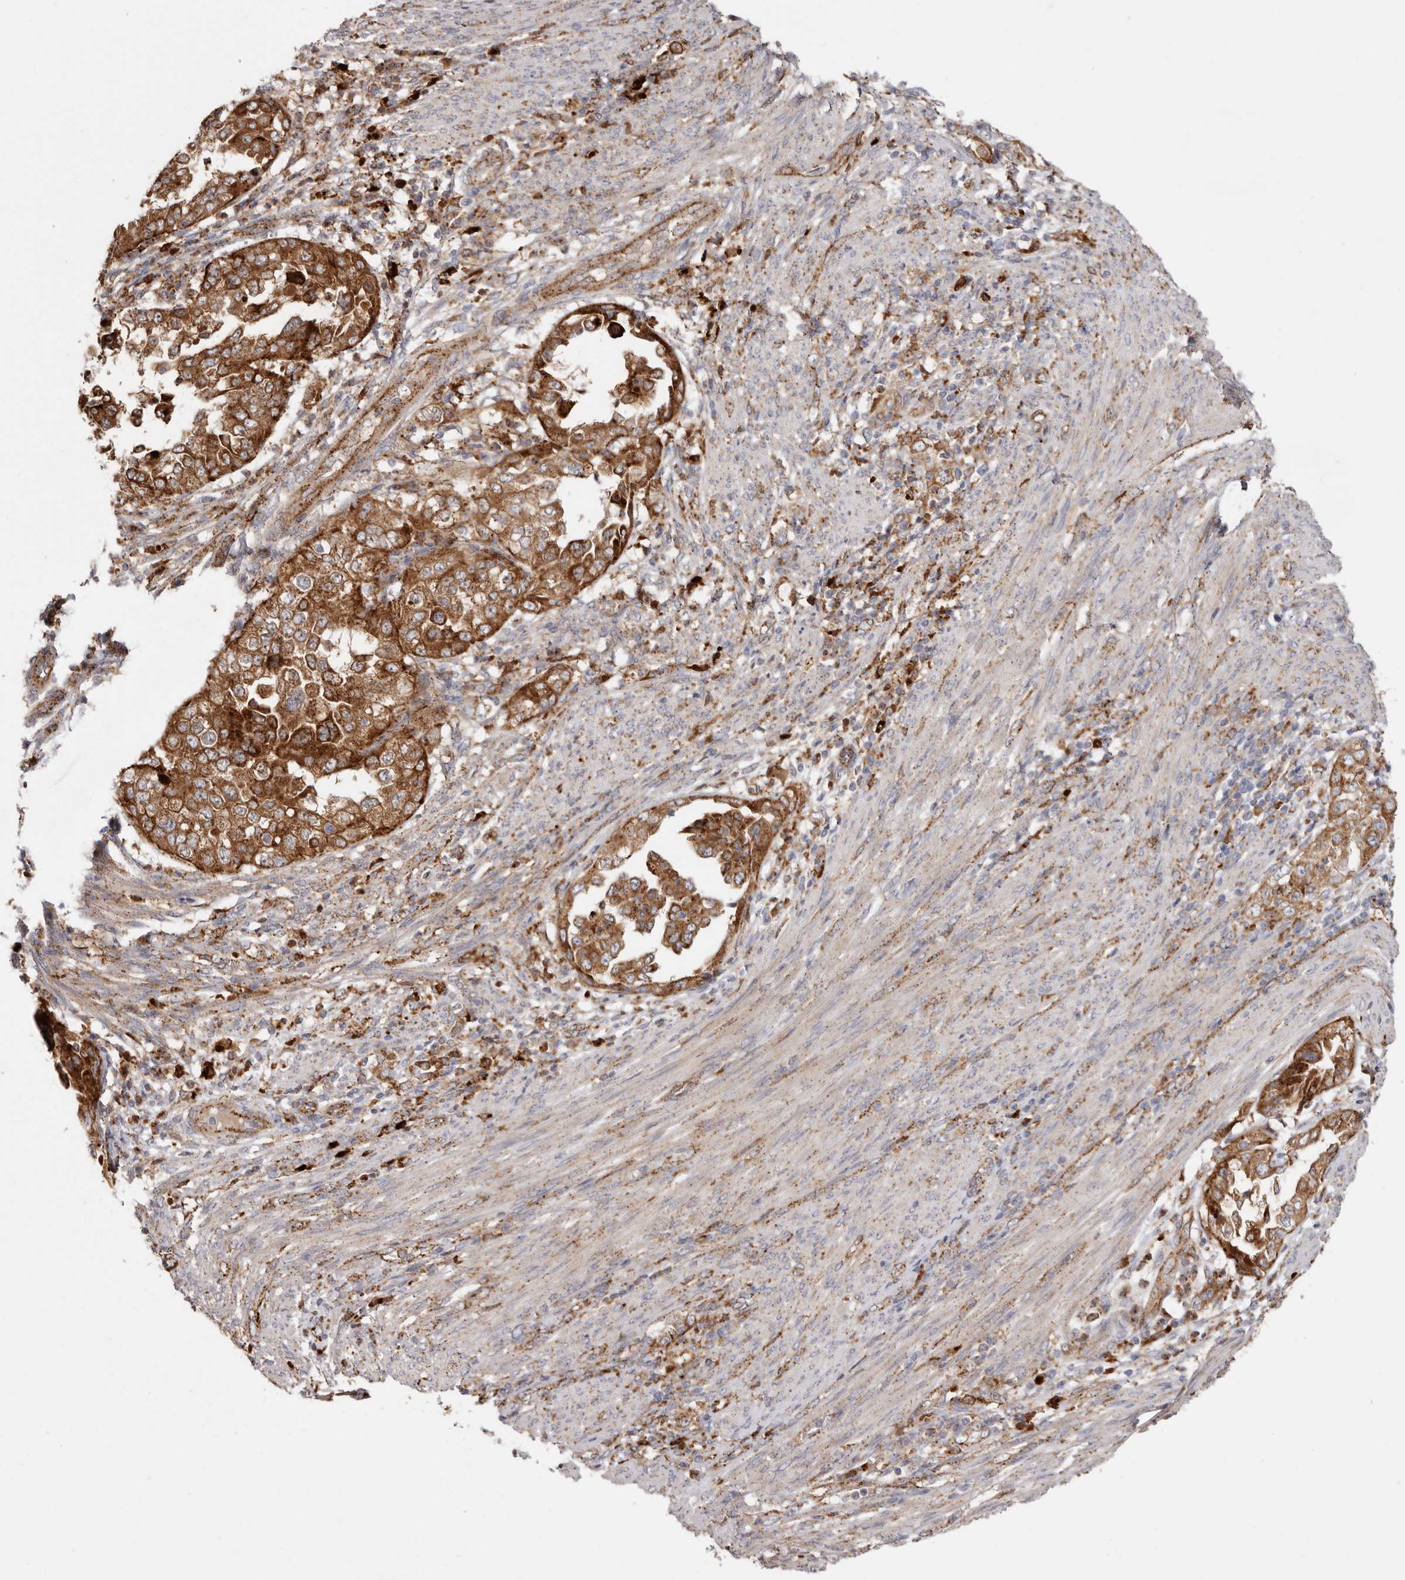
{"staining": {"intensity": "strong", "quantity": ">75%", "location": "cytoplasmic/membranous"}, "tissue": "endometrial cancer", "cell_type": "Tumor cells", "image_type": "cancer", "snomed": [{"axis": "morphology", "description": "Adenocarcinoma, NOS"}, {"axis": "topography", "description": "Endometrium"}], "caption": "Tumor cells reveal high levels of strong cytoplasmic/membranous staining in about >75% of cells in endometrial adenocarcinoma. (brown staining indicates protein expression, while blue staining denotes nuclei).", "gene": "GRN", "patient": {"sex": "female", "age": 85}}